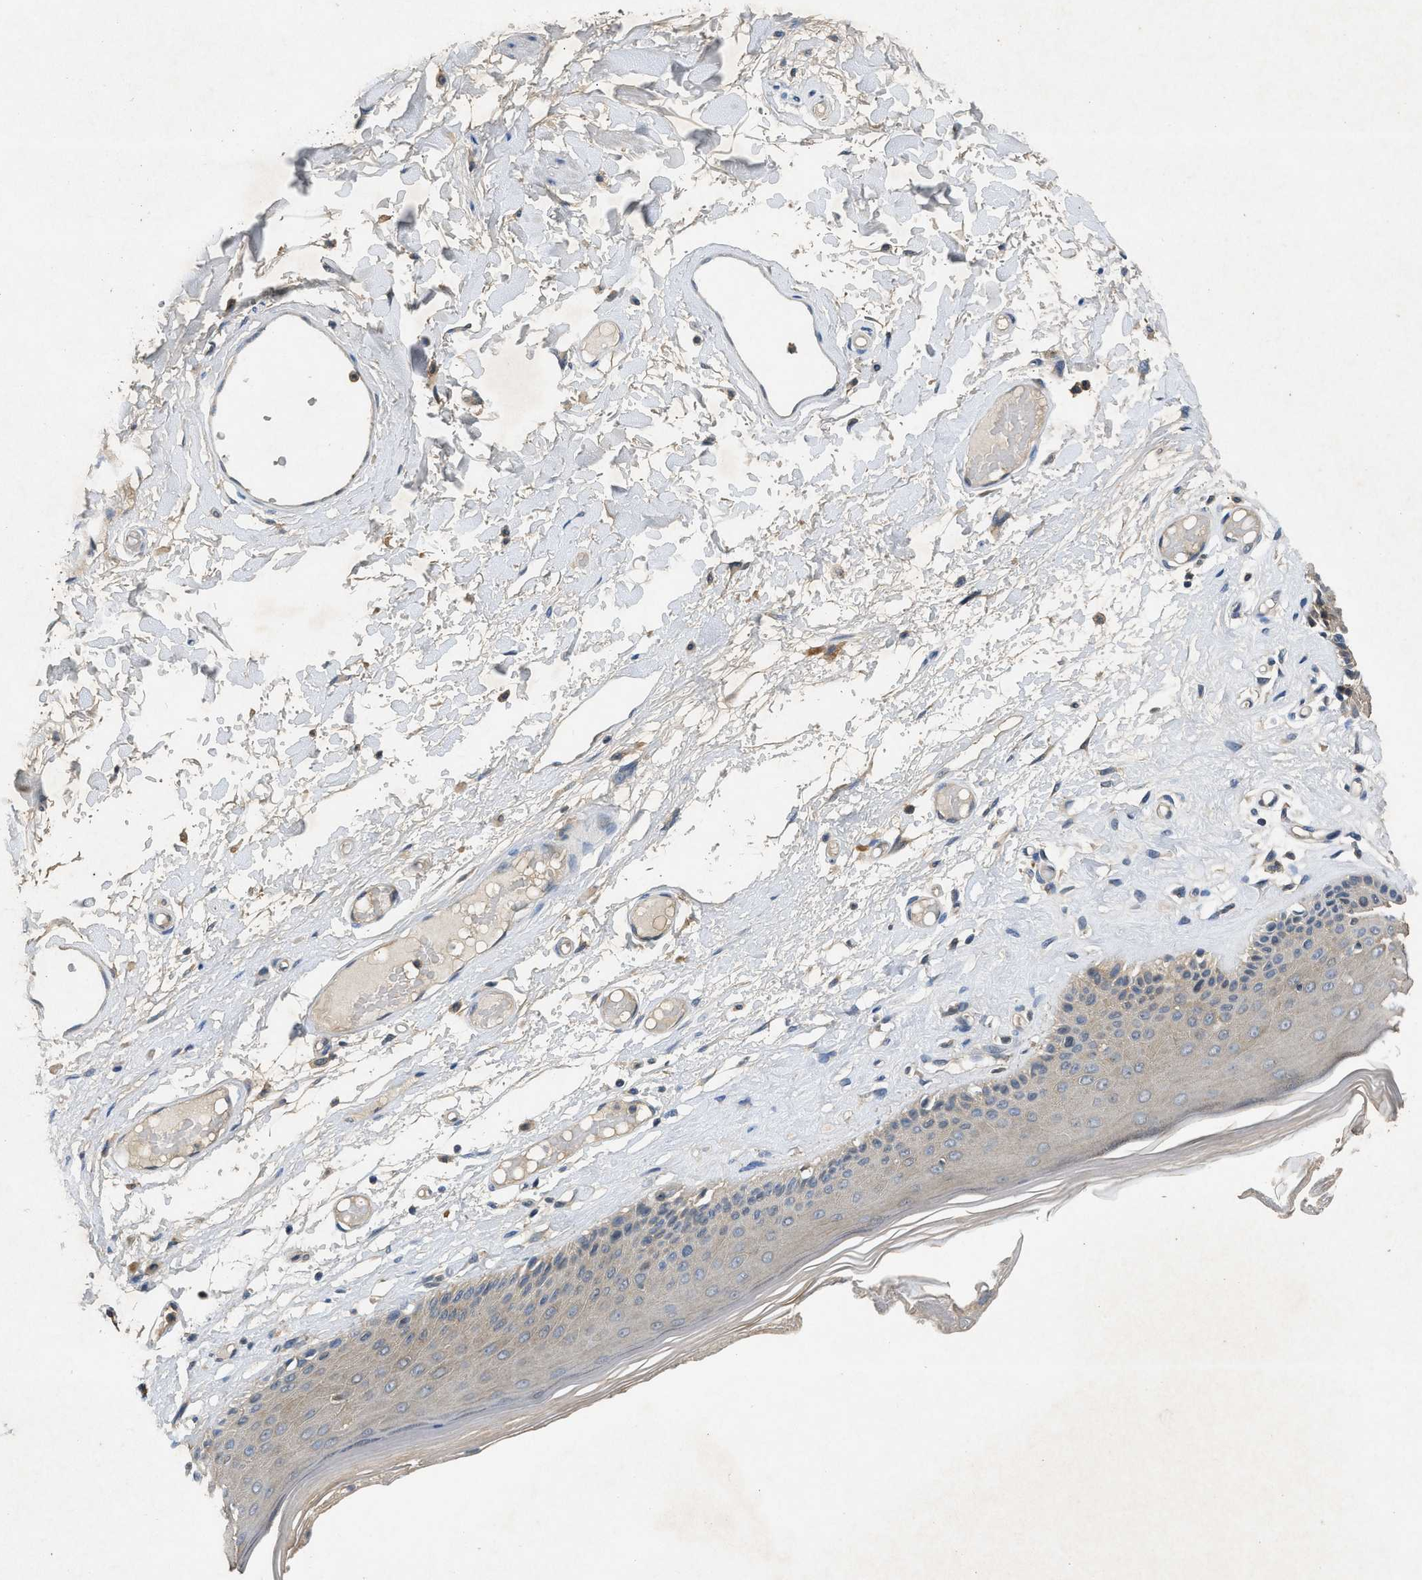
{"staining": {"intensity": "weak", "quantity": "25%-75%", "location": "cytoplasmic/membranous"}, "tissue": "skin", "cell_type": "Epidermal cells", "image_type": "normal", "snomed": [{"axis": "morphology", "description": "Normal tissue, NOS"}, {"axis": "topography", "description": "Vulva"}], "caption": "This is an image of IHC staining of benign skin, which shows weak staining in the cytoplasmic/membranous of epidermal cells.", "gene": "PPP3CA", "patient": {"sex": "female", "age": 73}}